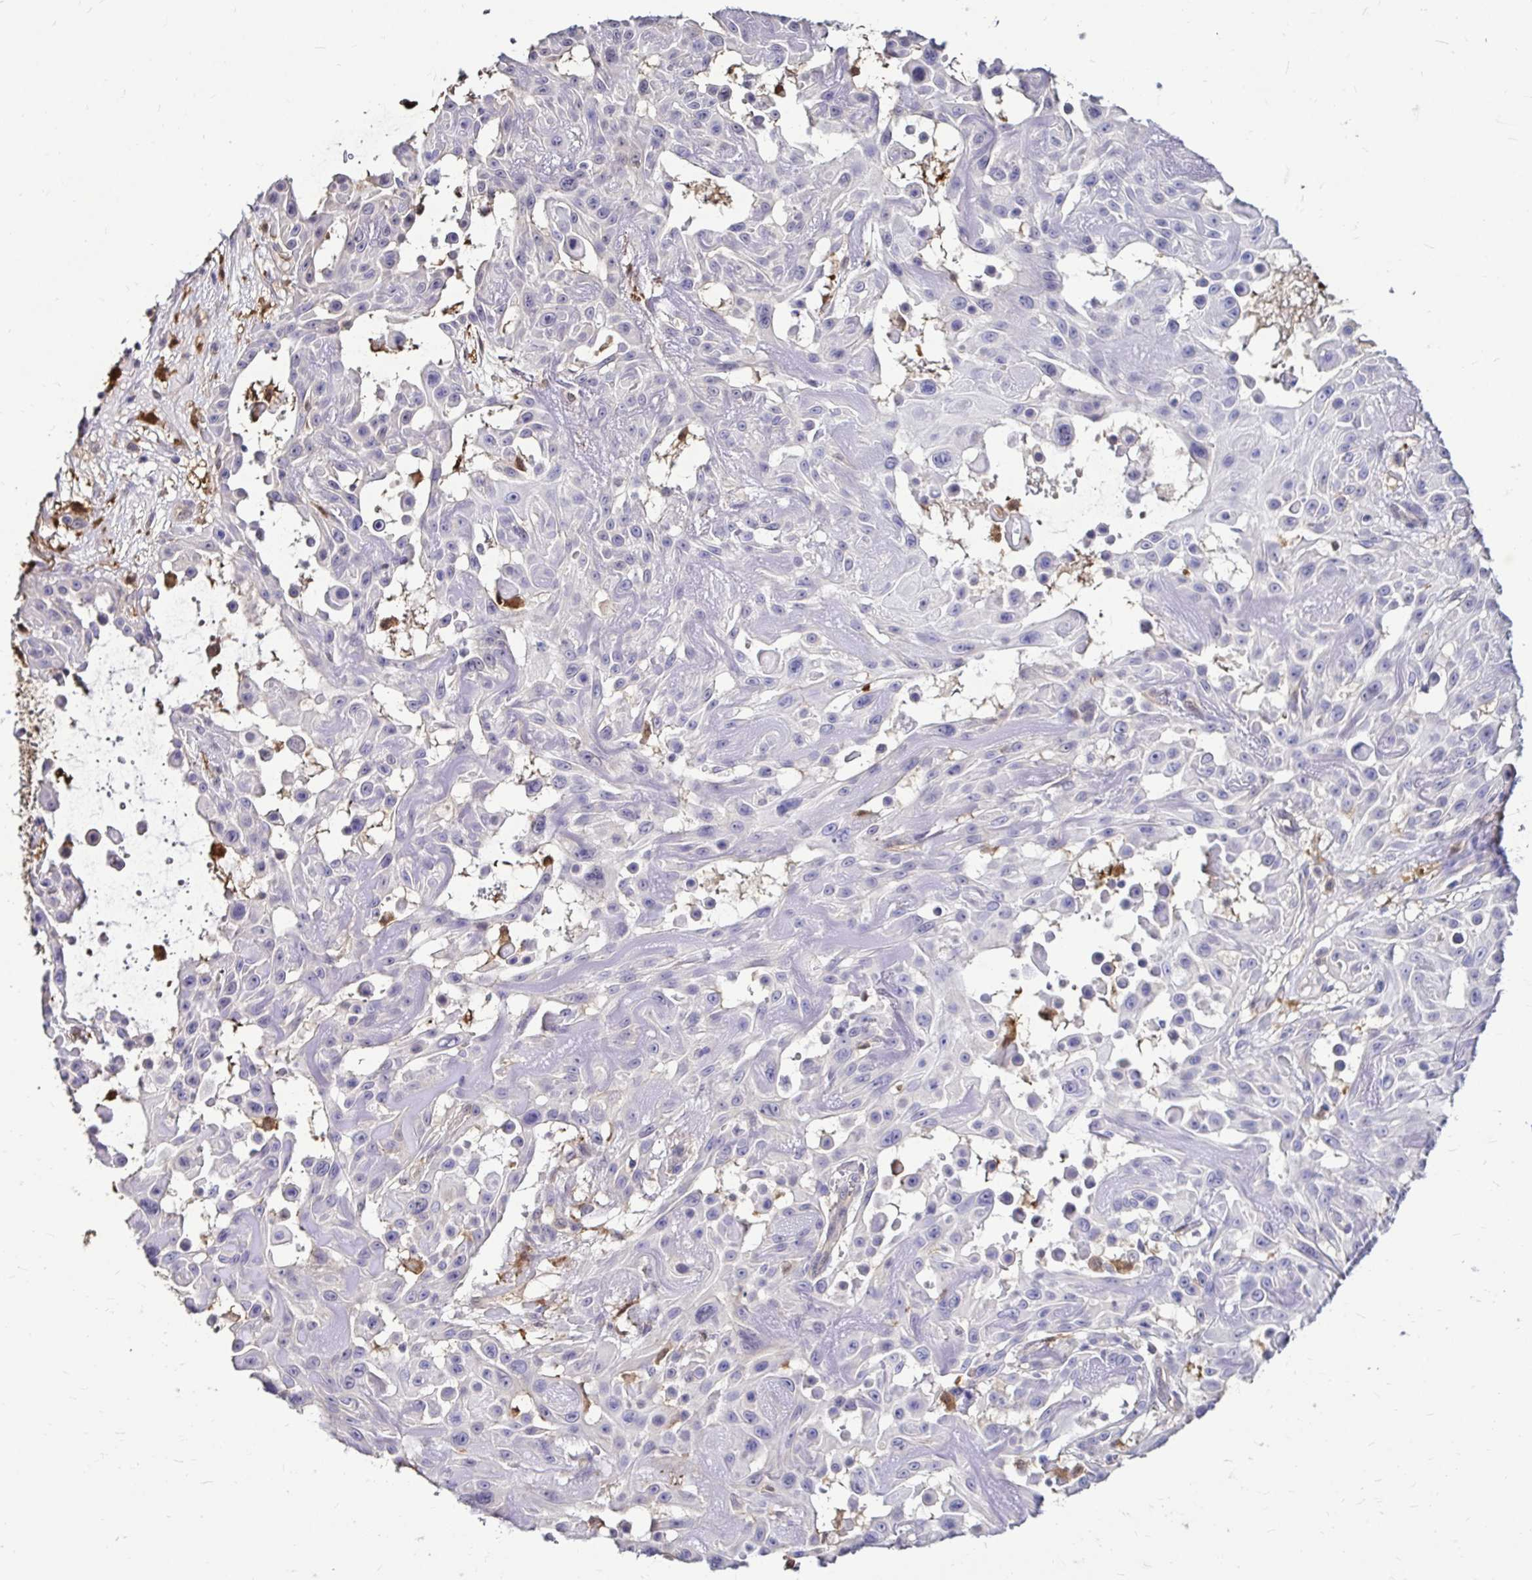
{"staining": {"intensity": "negative", "quantity": "none", "location": "none"}, "tissue": "skin cancer", "cell_type": "Tumor cells", "image_type": "cancer", "snomed": [{"axis": "morphology", "description": "Squamous cell carcinoma, NOS"}, {"axis": "topography", "description": "Skin"}], "caption": "The photomicrograph displays no staining of tumor cells in skin cancer. The staining was performed using DAB to visualize the protein expression in brown, while the nuclei were stained in blue with hematoxylin (Magnification: 20x).", "gene": "IDH1", "patient": {"sex": "male", "age": 91}}